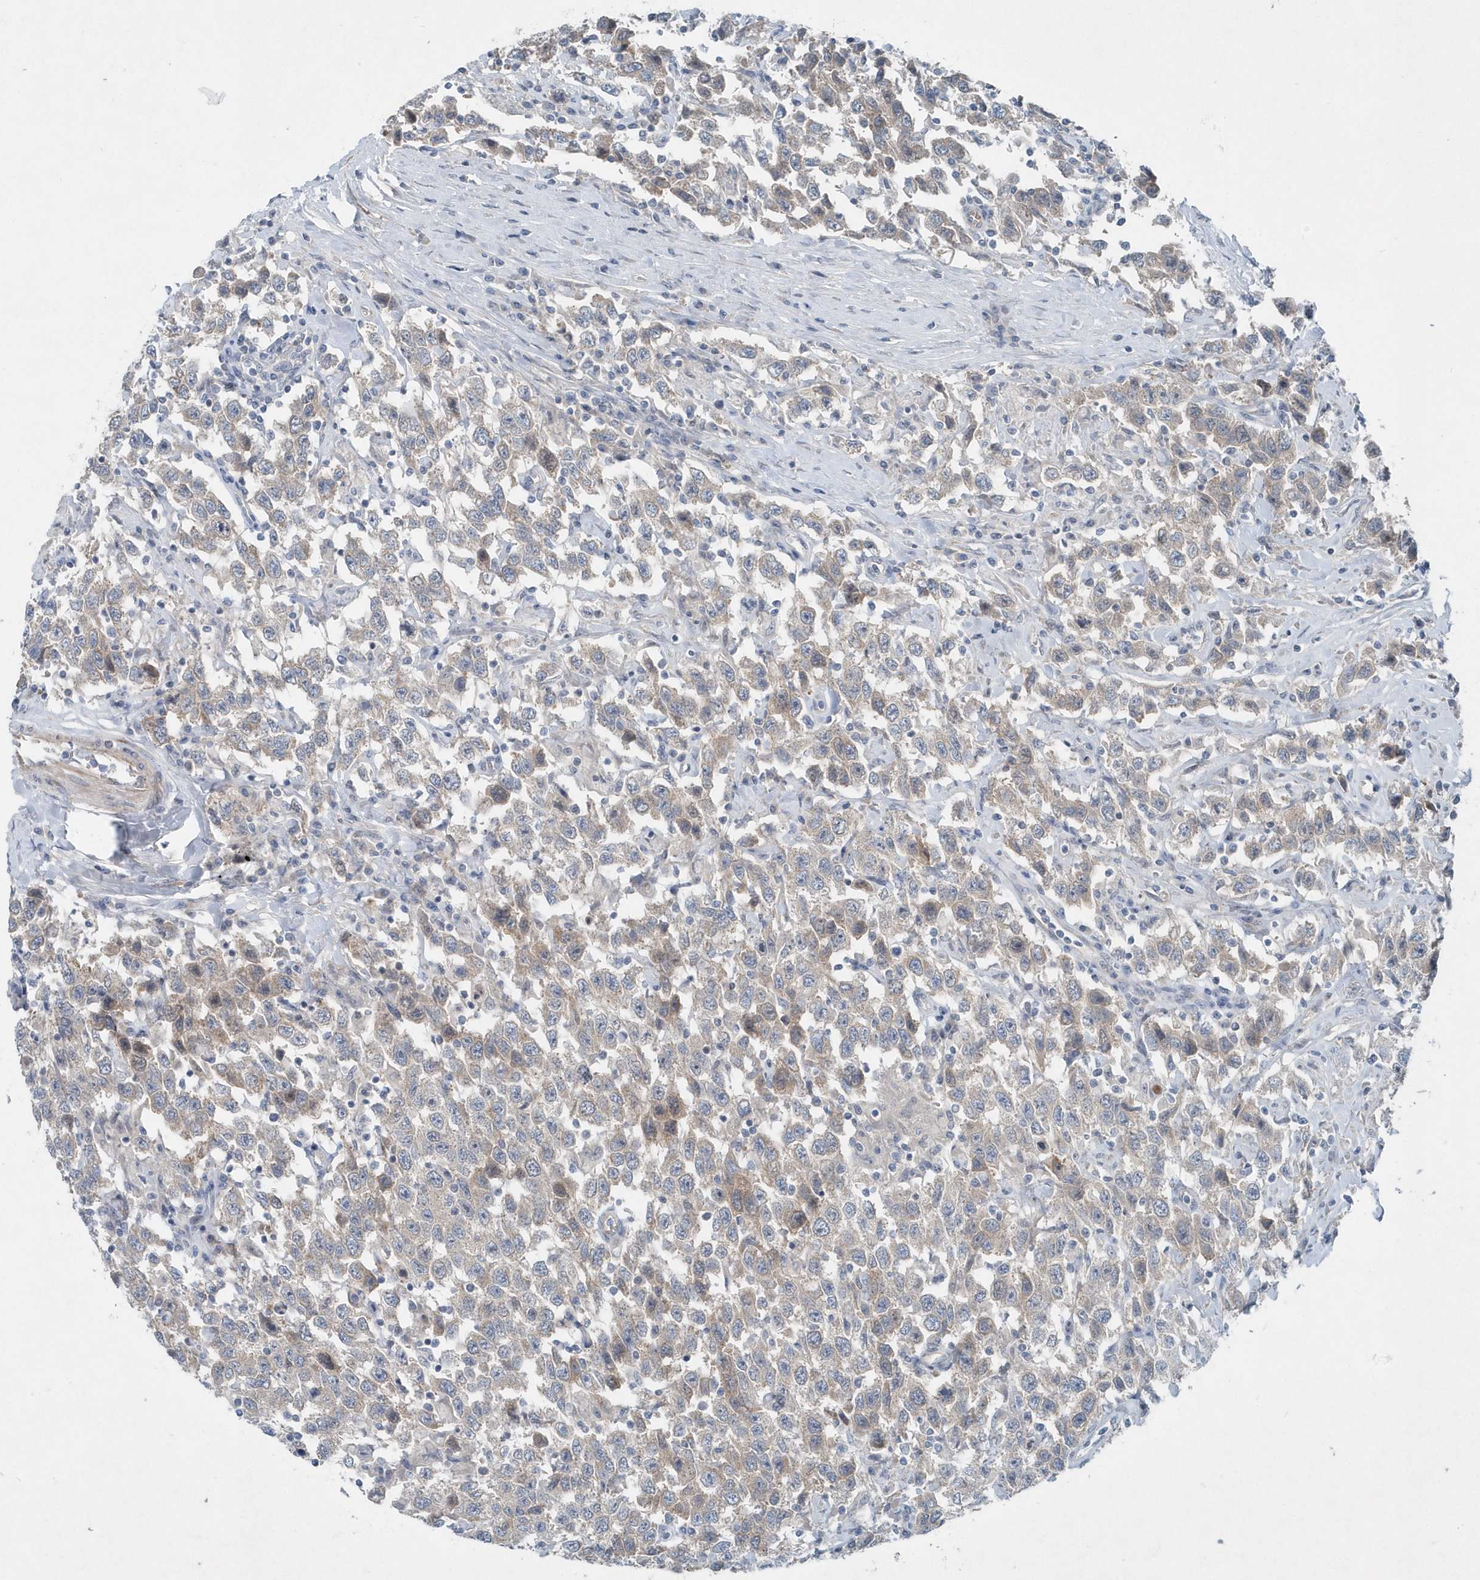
{"staining": {"intensity": "weak", "quantity": "25%-75%", "location": "cytoplasmic/membranous"}, "tissue": "testis cancer", "cell_type": "Tumor cells", "image_type": "cancer", "snomed": [{"axis": "morphology", "description": "Seminoma, NOS"}, {"axis": "topography", "description": "Testis"}], "caption": "DAB (3,3'-diaminobenzidine) immunohistochemical staining of testis cancer reveals weak cytoplasmic/membranous protein expression in about 25%-75% of tumor cells. Nuclei are stained in blue.", "gene": "MCC", "patient": {"sex": "male", "age": 41}}